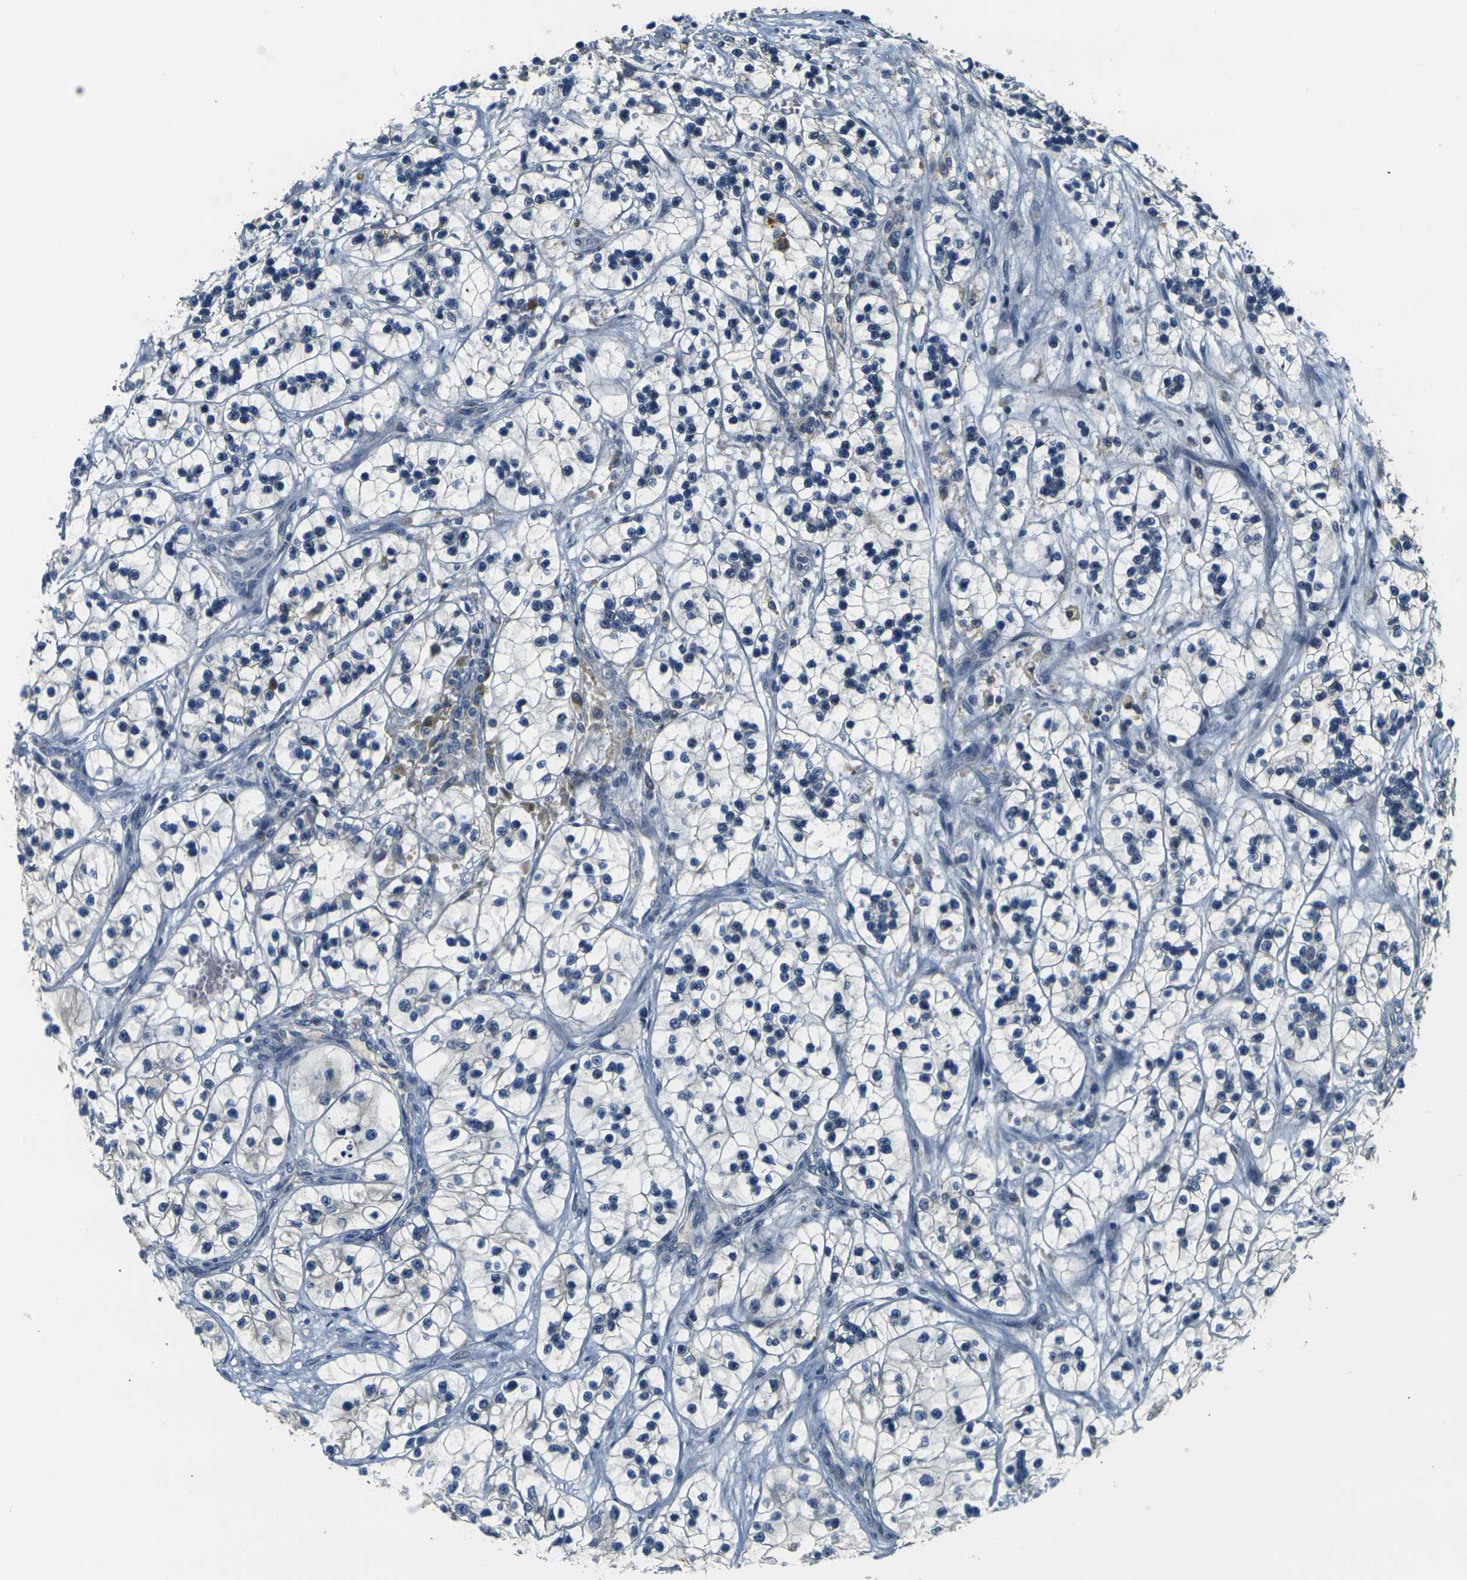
{"staining": {"intensity": "negative", "quantity": "none", "location": "none"}, "tissue": "renal cancer", "cell_type": "Tumor cells", "image_type": "cancer", "snomed": [{"axis": "morphology", "description": "Adenocarcinoma, NOS"}, {"axis": "topography", "description": "Kidney"}], "caption": "A high-resolution photomicrograph shows immunohistochemistry (IHC) staining of adenocarcinoma (renal), which demonstrates no significant staining in tumor cells.", "gene": "SHISAL2B", "patient": {"sex": "female", "age": 57}}